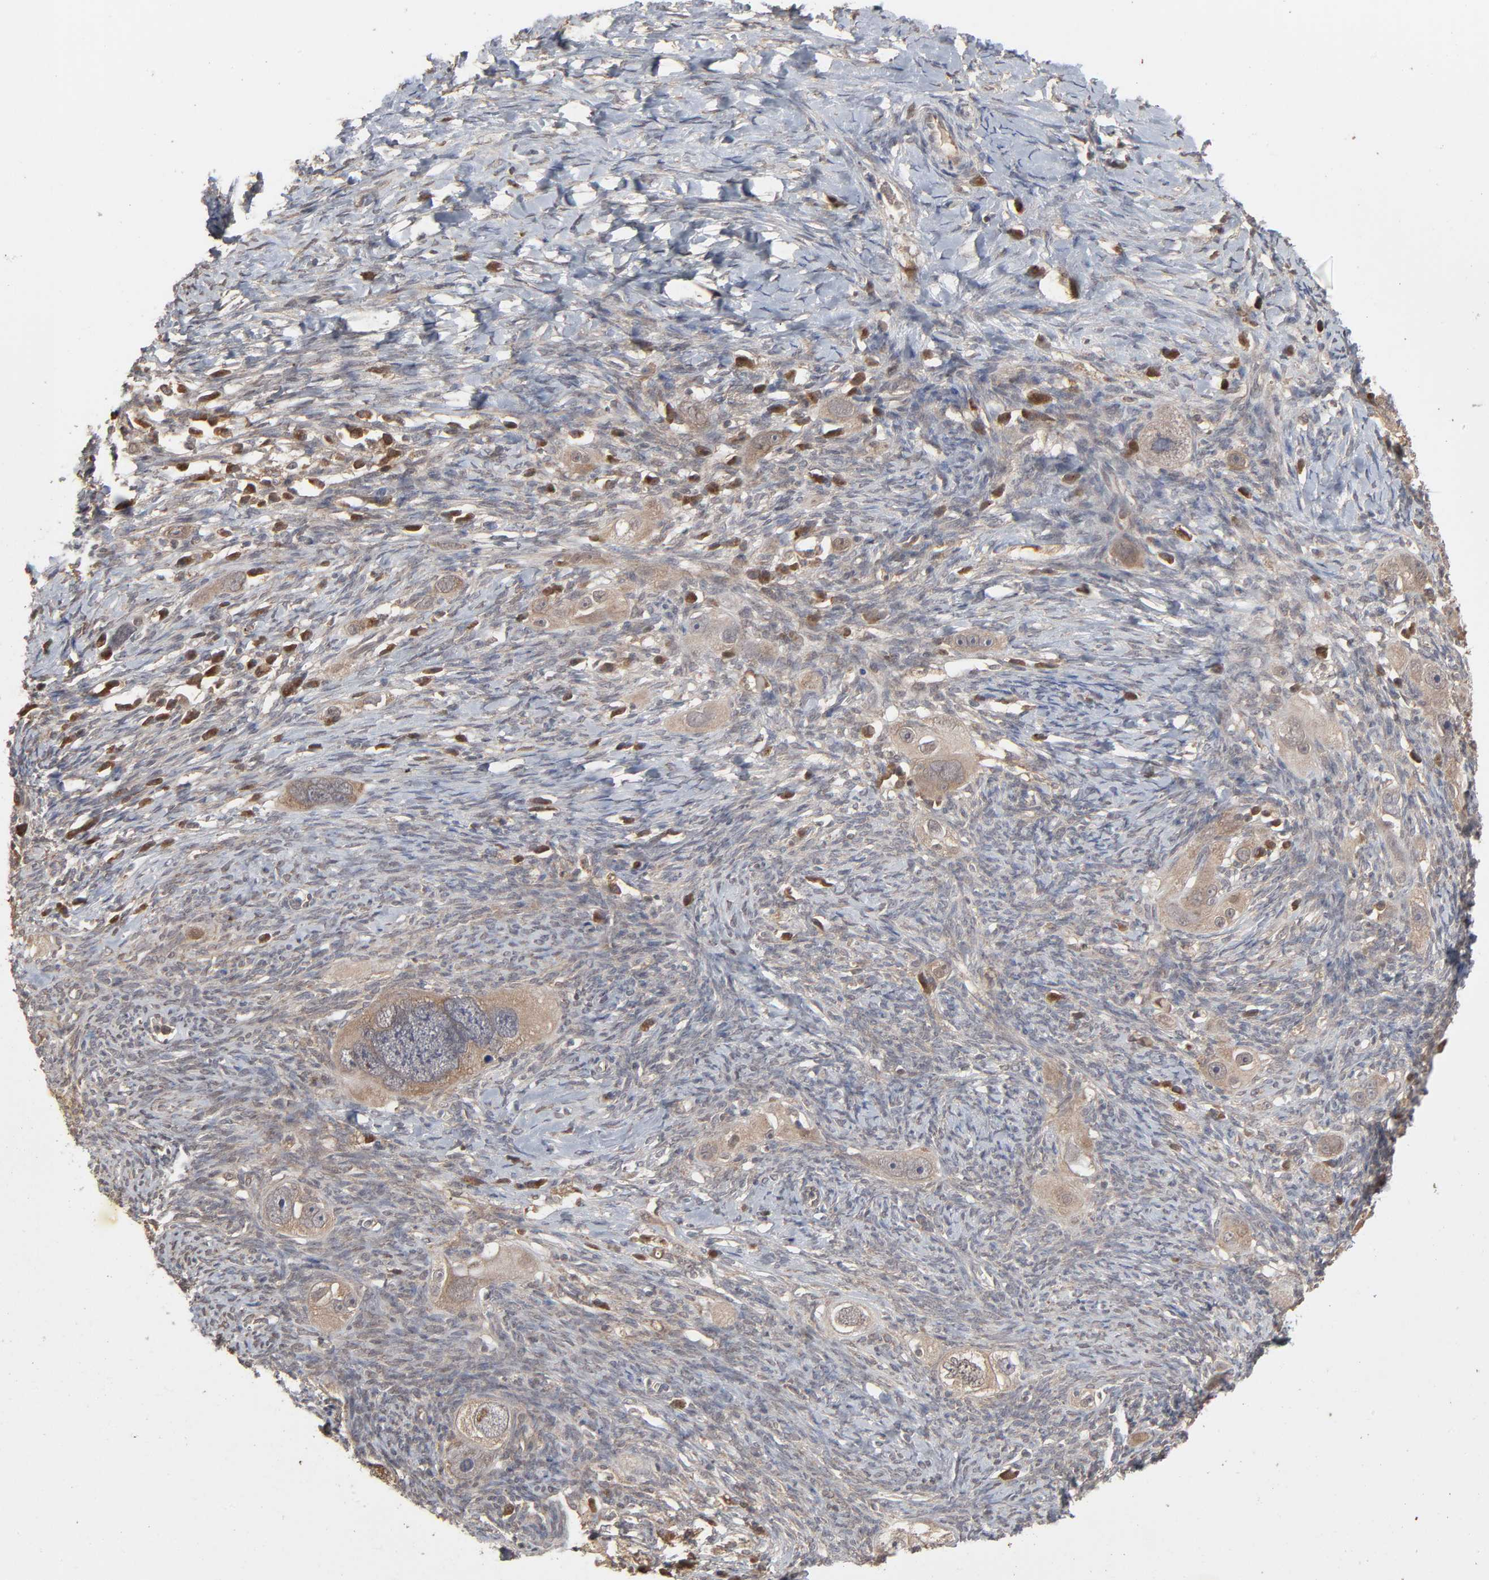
{"staining": {"intensity": "weak", "quantity": ">75%", "location": "cytoplasmic/membranous"}, "tissue": "ovarian cancer", "cell_type": "Tumor cells", "image_type": "cancer", "snomed": [{"axis": "morphology", "description": "Normal tissue, NOS"}, {"axis": "morphology", "description": "Cystadenocarcinoma, serous, NOS"}, {"axis": "topography", "description": "Ovary"}], "caption": "High-magnification brightfield microscopy of ovarian cancer stained with DAB (3,3'-diaminobenzidine) (brown) and counterstained with hematoxylin (blue). tumor cells exhibit weak cytoplasmic/membranous expression is identified in approximately>75% of cells.", "gene": "SCFD1", "patient": {"sex": "female", "age": 62}}